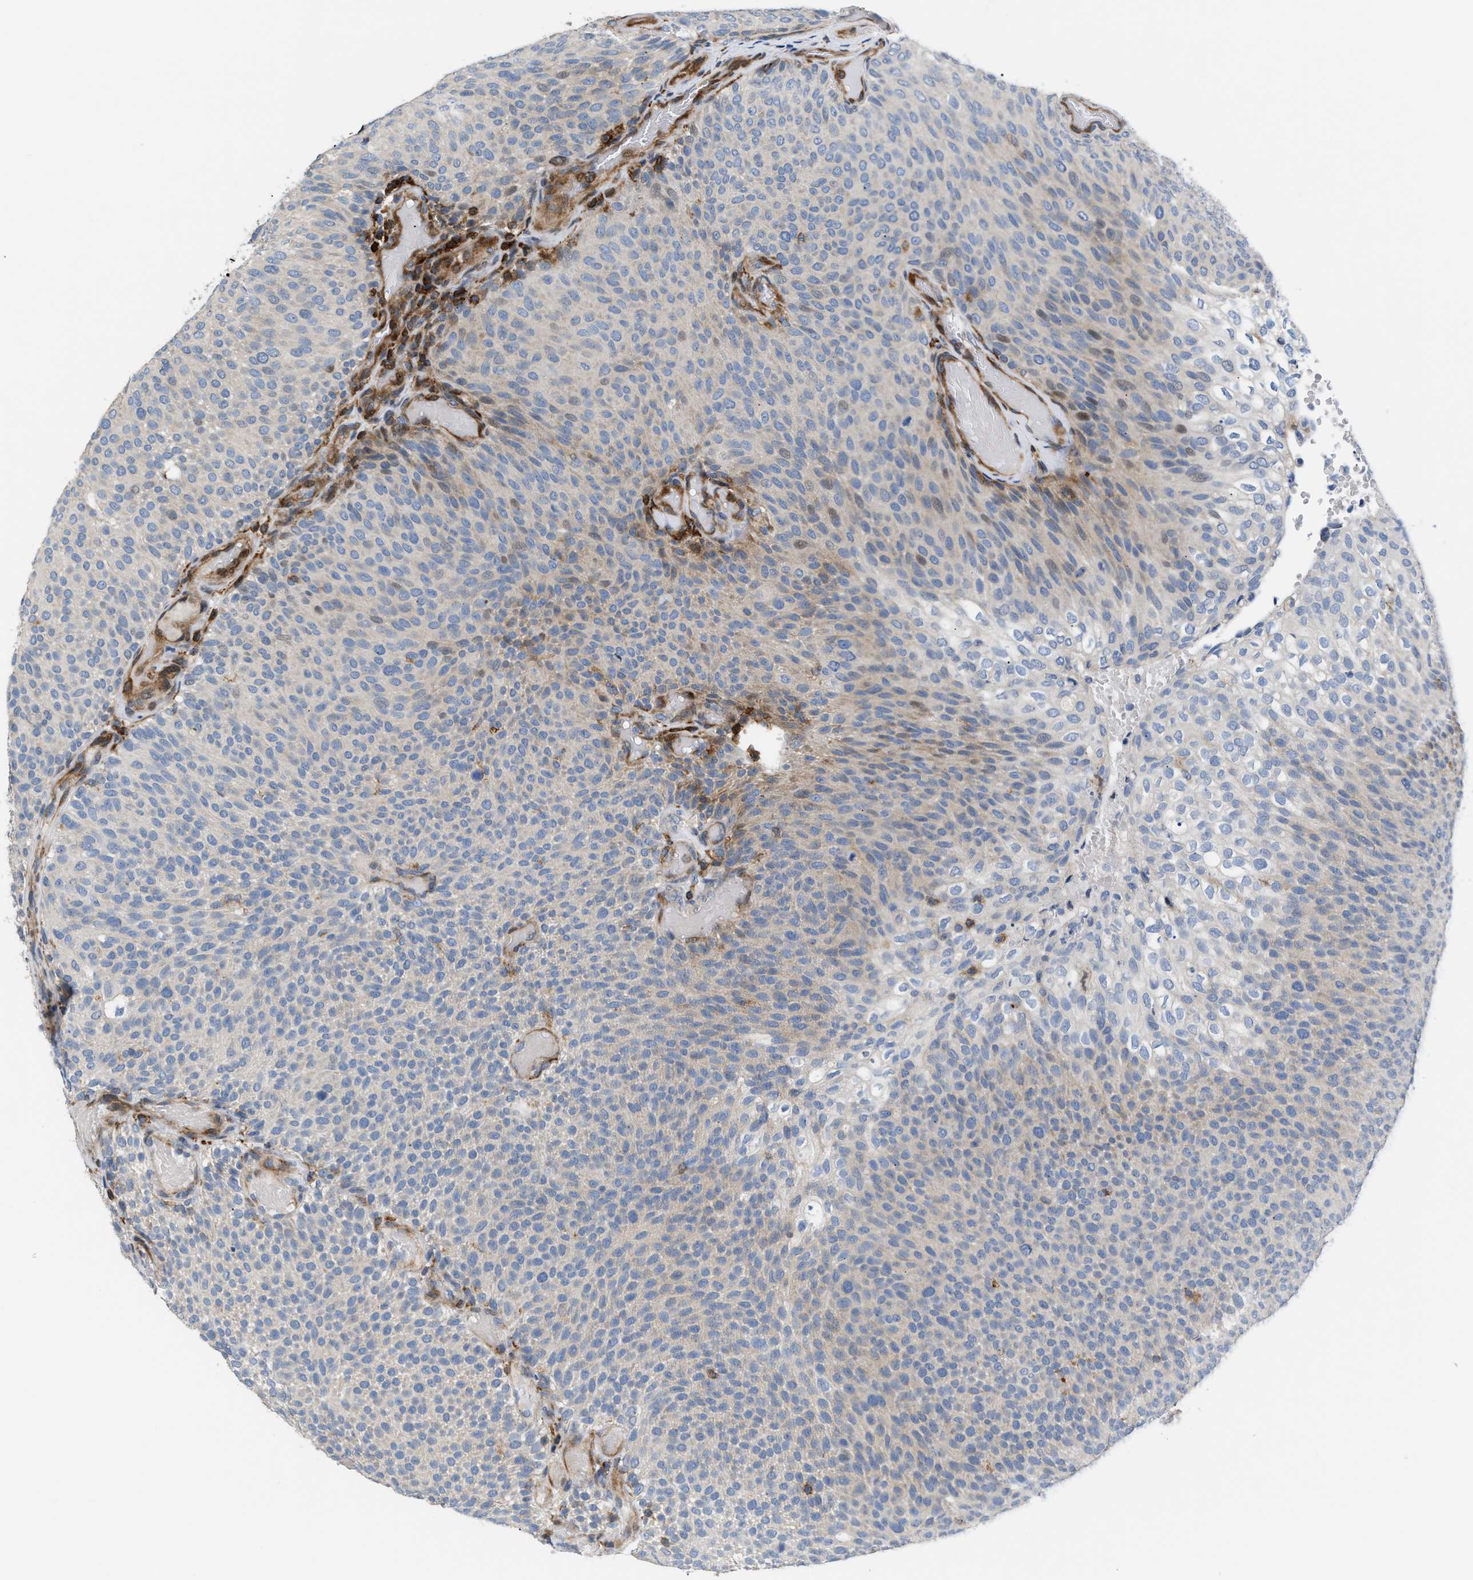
{"staining": {"intensity": "weak", "quantity": "<25%", "location": "cytoplasmic/membranous,nuclear"}, "tissue": "urothelial cancer", "cell_type": "Tumor cells", "image_type": "cancer", "snomed": [{"axis": "morphology", "description": "Urothelial carcinoma, Low grade"}, {"axis": "topography", "description": "Urinary bladder"}], "caption": "The immunohistochemistry micrograph has no significant positivity in tumor cells of urothelial cancer tissue.", "gene": "ATP9A", "patient": {"sex": "male", "age": 78}}